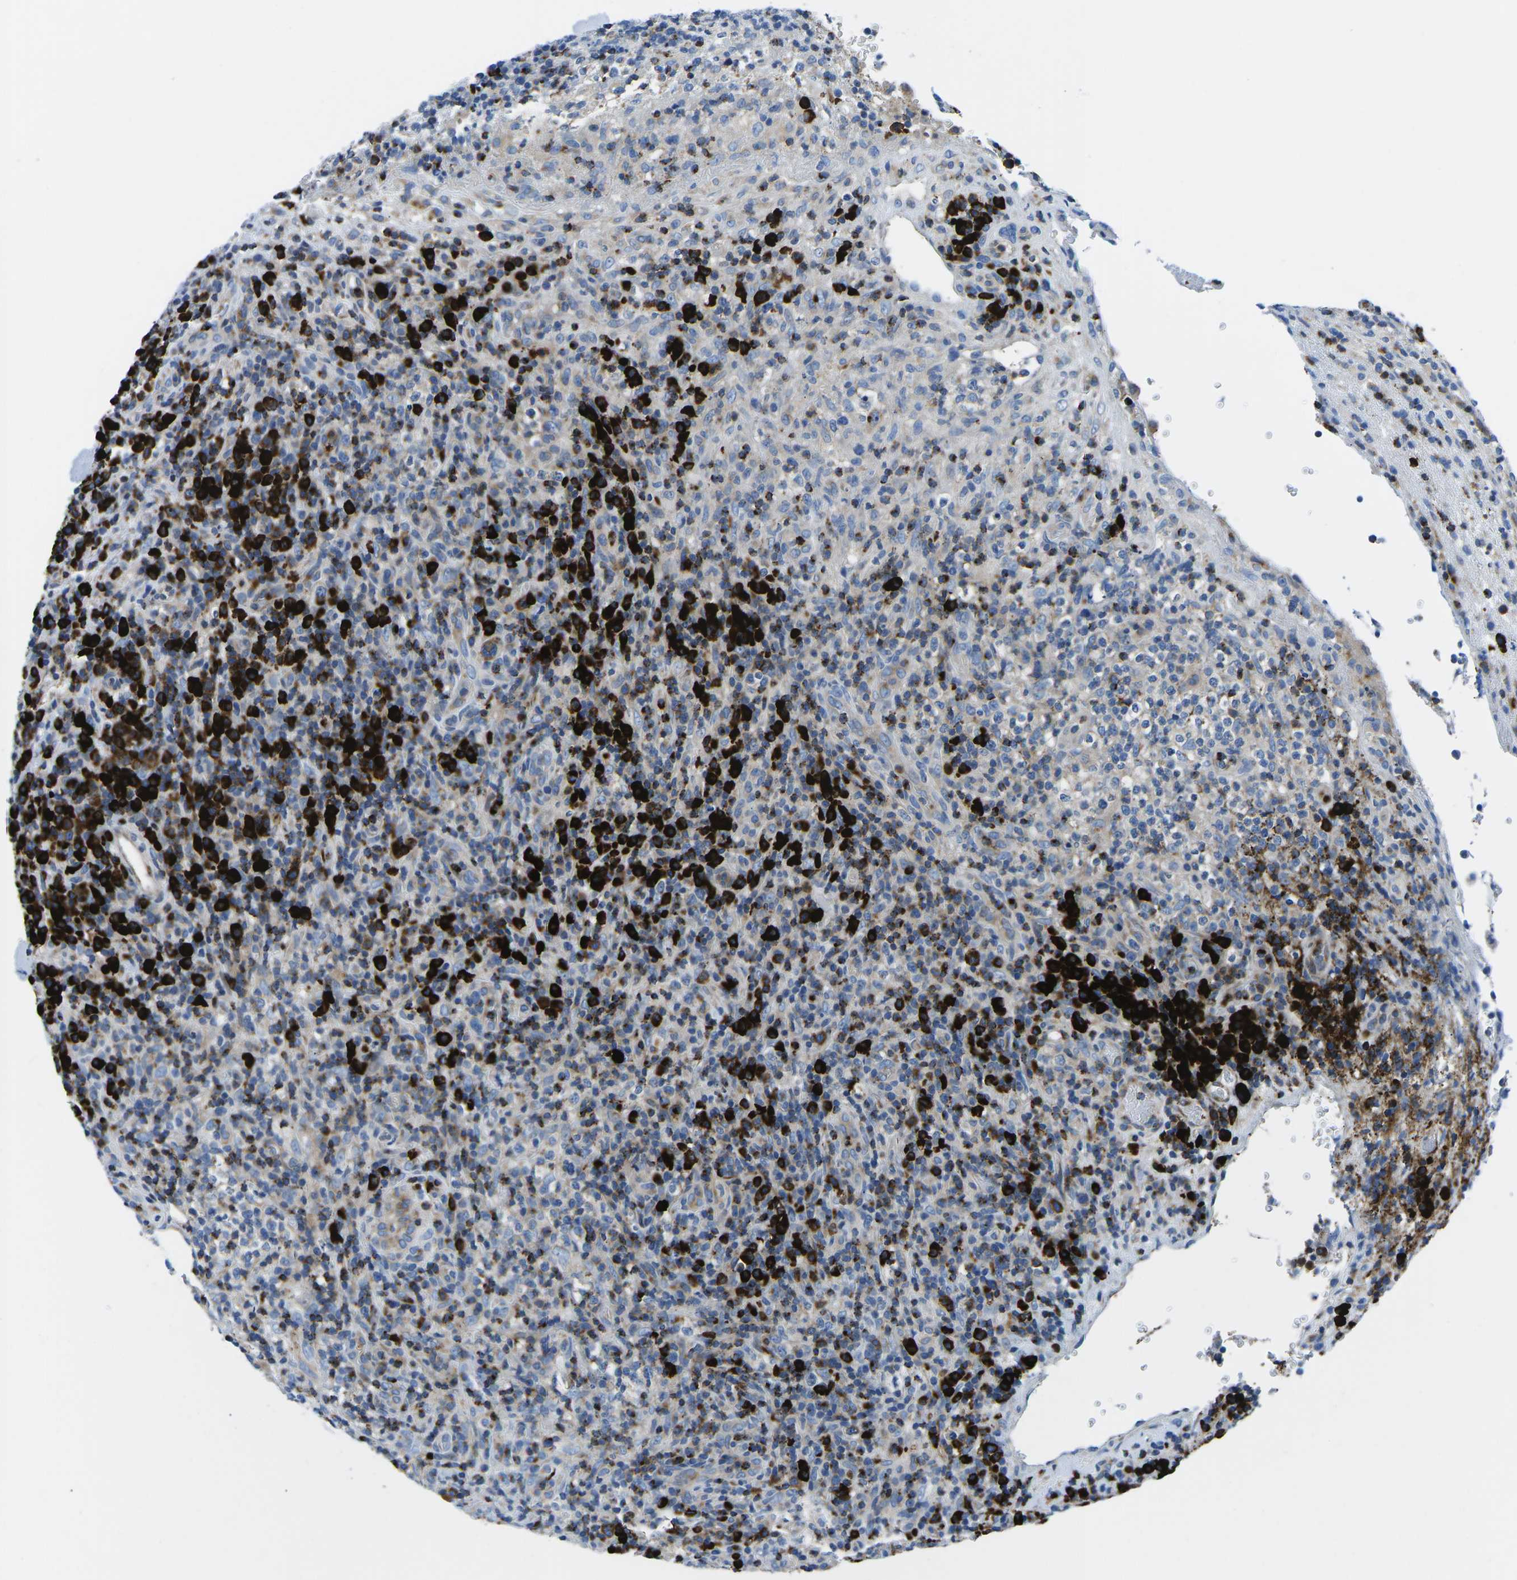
{"staining": {"intensity": "weak", "quantity": "<25%", "location": "cytoplasmic/membranous"}, "tissue": "lymphoma", "cell_type": "Tumor cells", "image_type": "cancer", "snomed": [{"axis": "morphology", "description": "Malignant lymphoma, non-Hodgkin's type, High grade"}, {"axis": "topography", "description": "Lymph node"}], "caption": "High power microscopy micrograph of an IHC image of malignant lymphoma, non-Hodgkin's type (high-grade), revealing no significant expression in tumor cells.", "gene": "MC4R", "patient": {"sex": "female", "age": 76}}